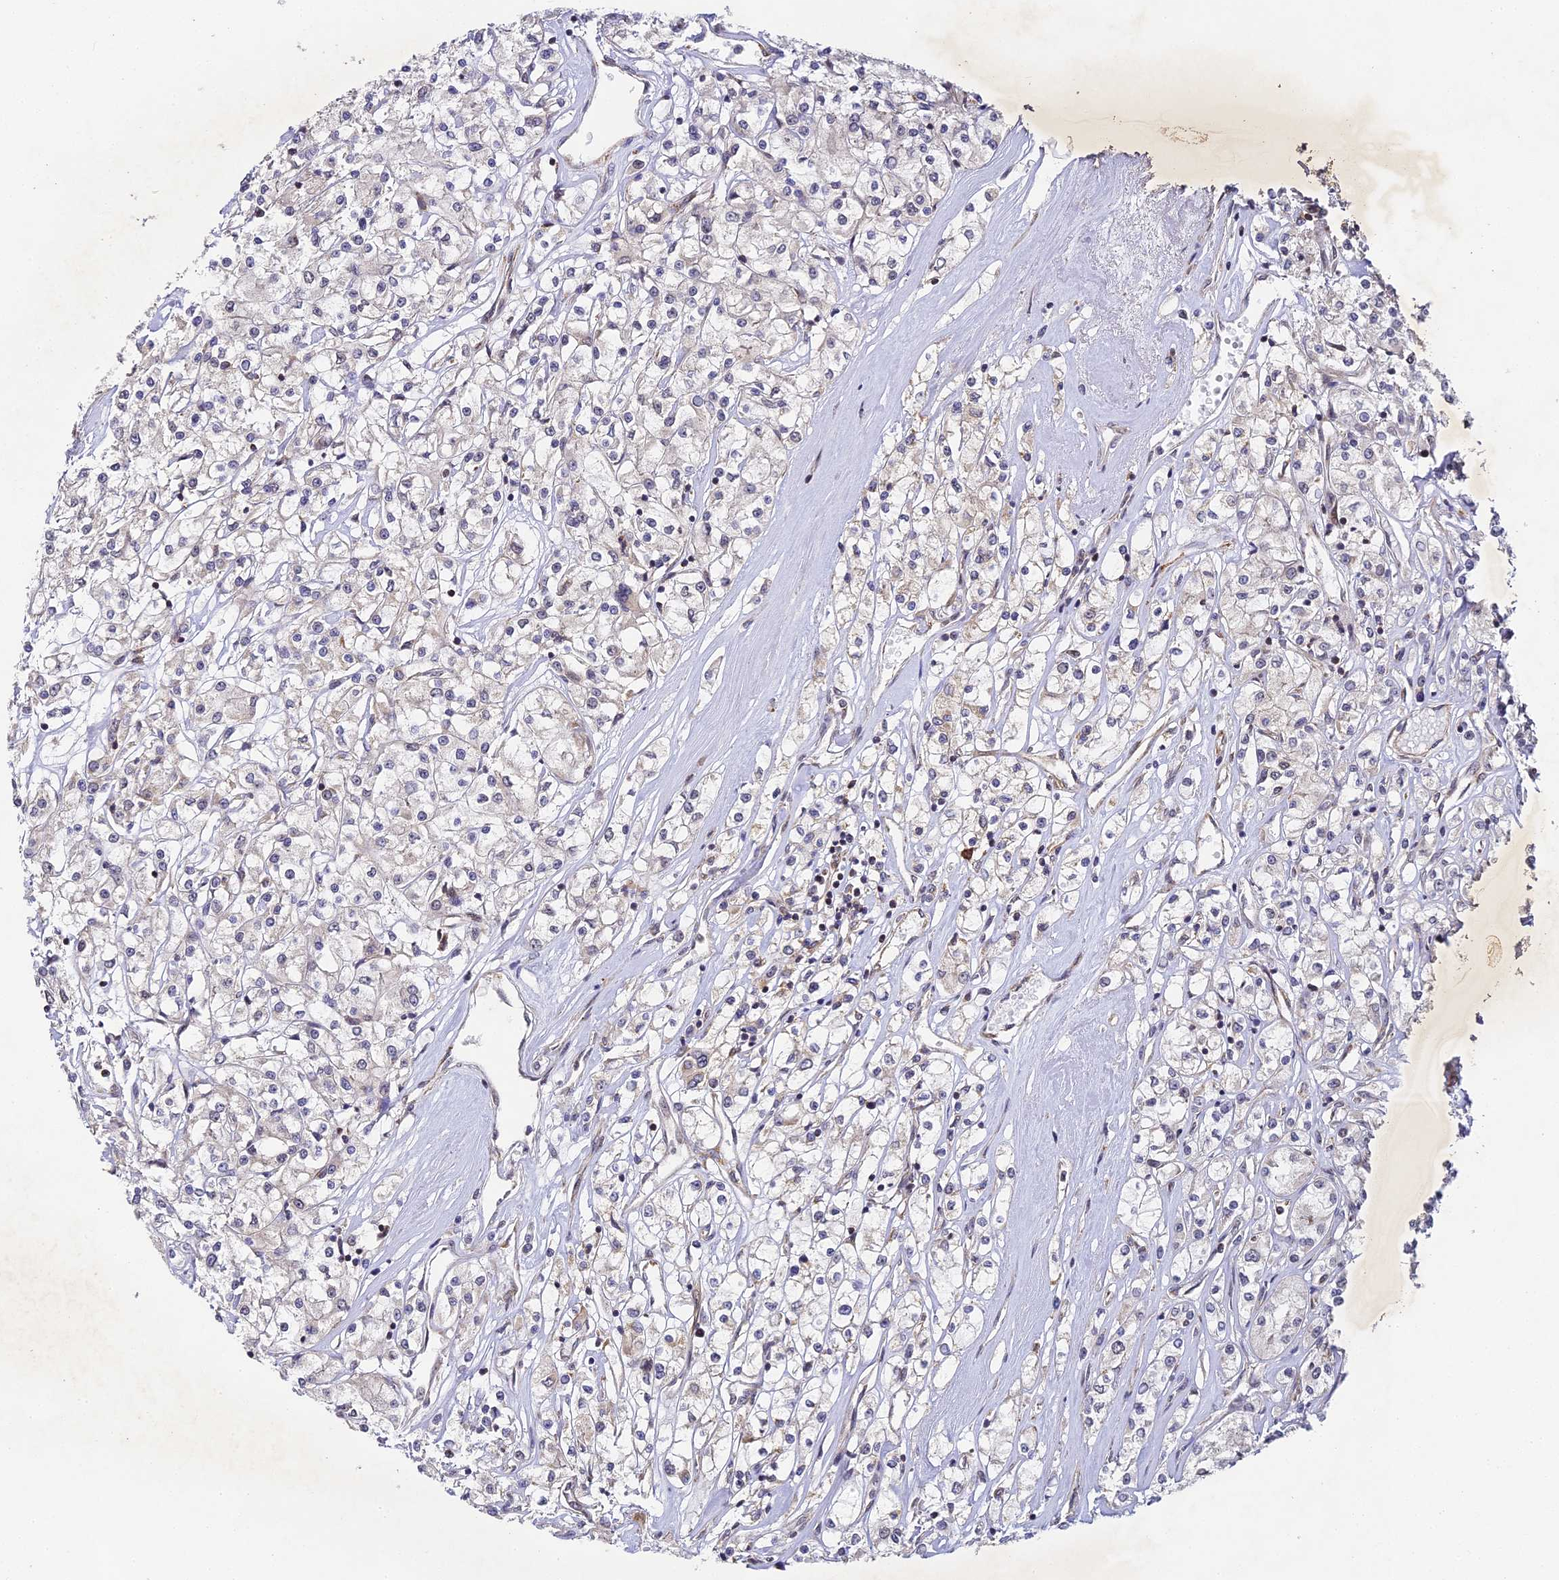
{"staining": {"intensity": "negative", "quantity": "none", "location": "none"}, "tissue": "renal cancer", "cell_type": "Tumor cells", "image_type": "cancer", "snomed": [{"axis": "morphology", "description": "Adenocarcinoma, NOS"}, {"axis": "topography", "description": "Kidney"}], "caption": "Immunohistochemical staining of renal adenocarcinoma reveals no significant staining in tumor cells.", "gene": "DNAAF10", "patient": {"sex": "female", "age": 59}}